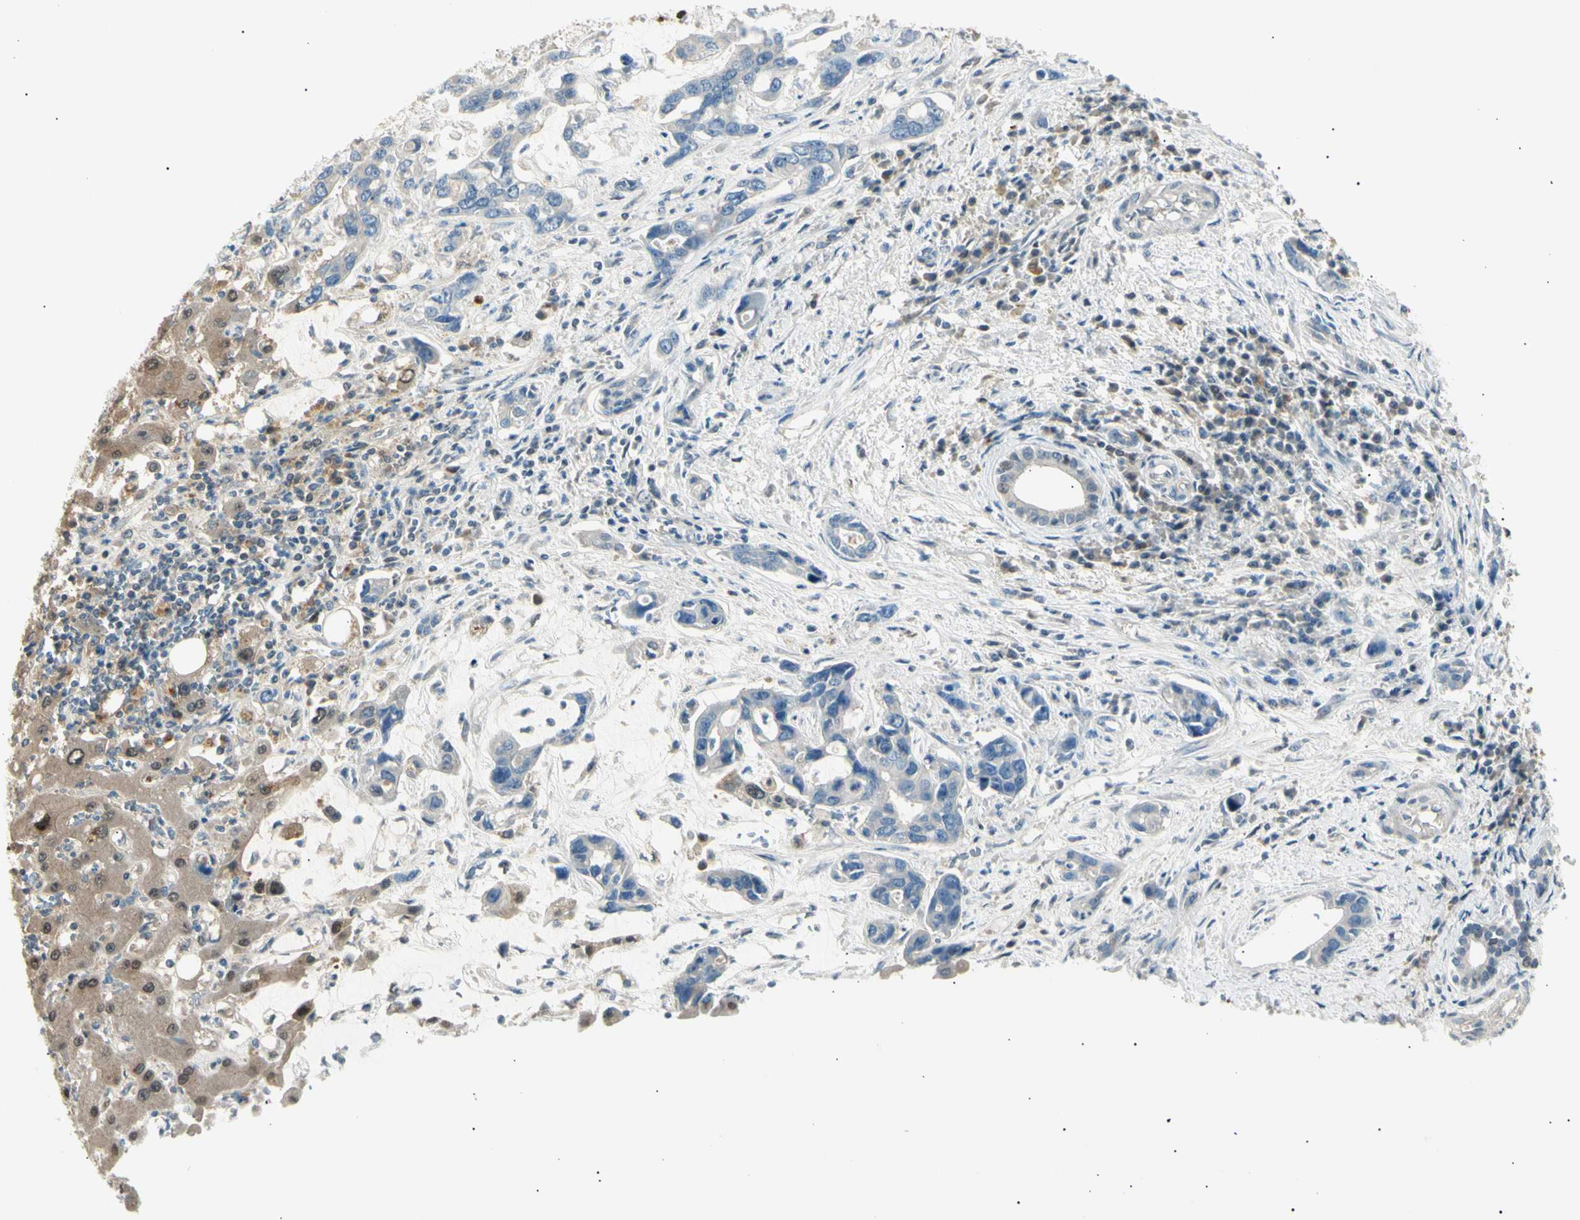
{"staining": {"intensity": "negative", "quantity": "none", "location": "none"}, "tissue": "liver cancer", "cell_type": "Tumor cells", "image_type": "cancer", "snomed": [{"axis": "morphology", "description": "Cholangiocarcinoma"}, {"axis": "topography", "description": "Liver"}], "caption": "This is an immunohistochemistry (IHC) photomicrograph of human liver cancer. There is no staining in tumor cells.", "gene": "LHPP", "patient": {"sex": "female", "age": 65}}